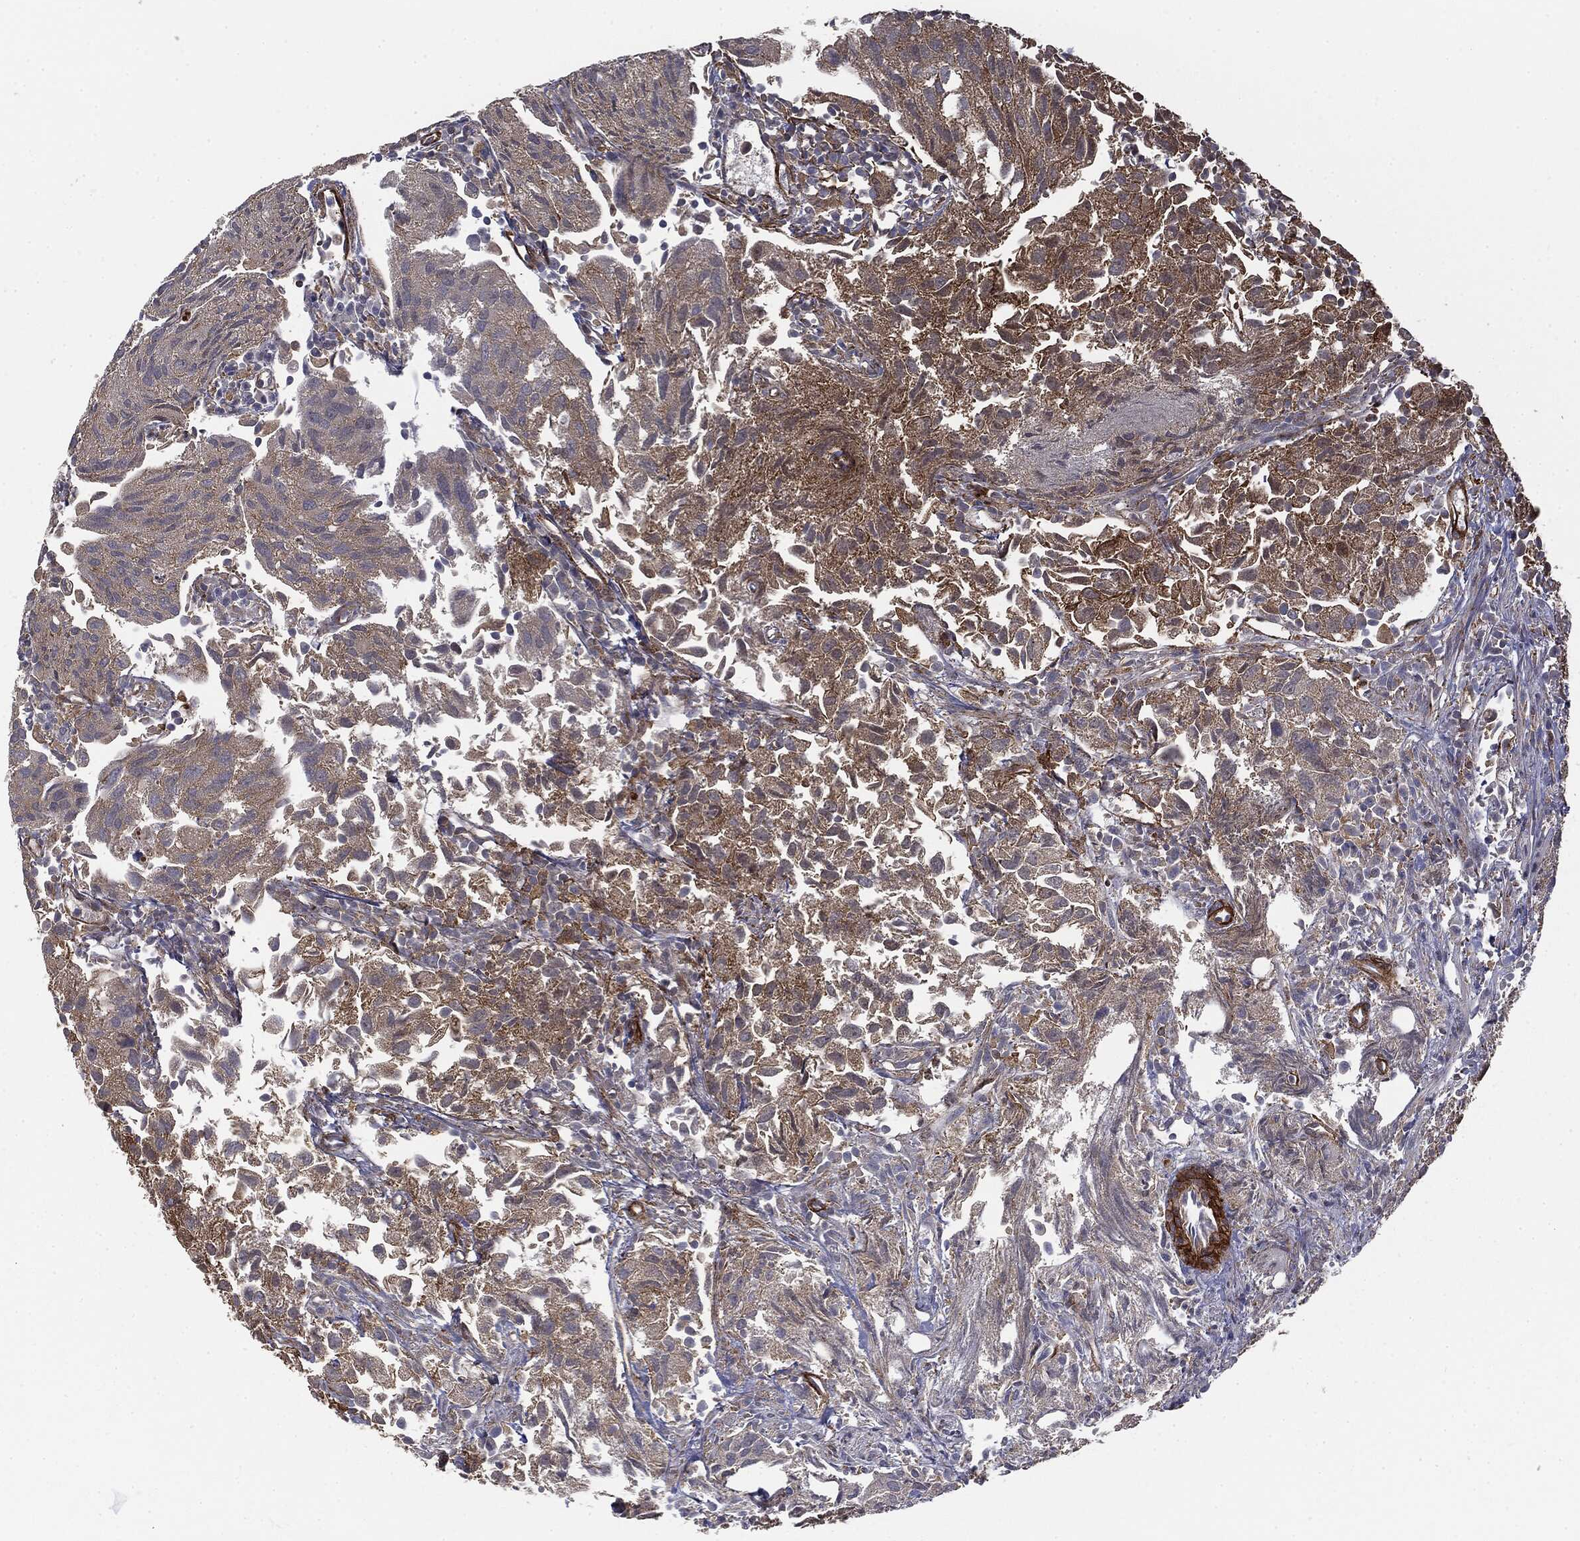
{"staining": {"intensity": "moderate", "quantity": ">75%", "location": "cytoplasmic/membranous"}, "tissue": "urothelial cancer", "cell_type": "Tumor cells", "image_type": "cancer", "snomed": [{"axis": "morphology", "description": "Urothelial carcinoma, High grade"}, {"axis": "topography", "description": "Urinary bladder"}], "caption": "Urothelial cancer was stained to show a protein in brown. There is medium levels of moderate cytoplasmic/membranous staining in approximately >75% of tumor cells. Using DAB (3,3'-diaminobenzidine) (brown) and hematoxylin (blue) stains, captured at high magnification using brightfield microscopy.", "gene": "PTEN", "patient": {"sex": "female", "age": 75}}